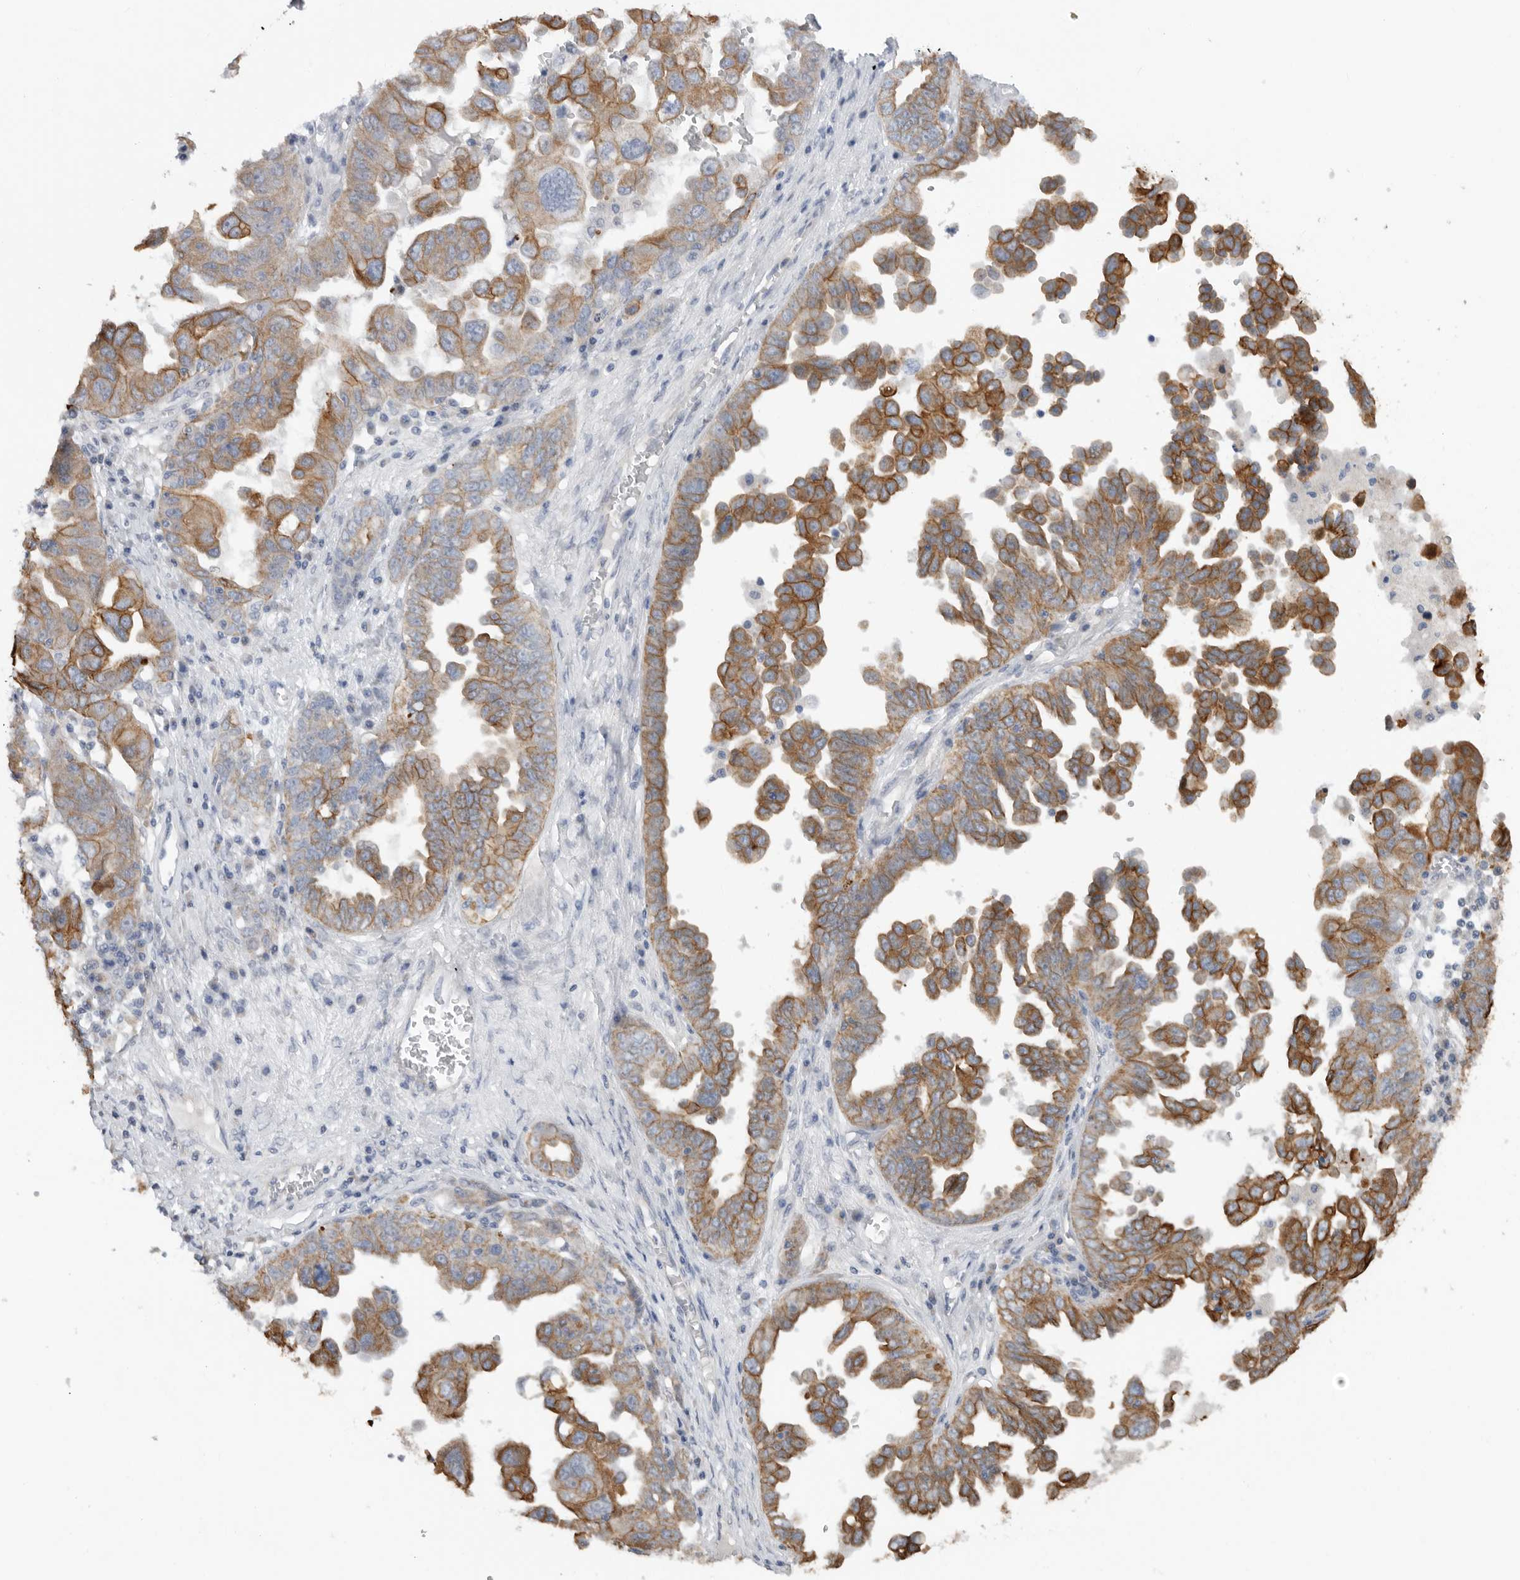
{"staining": {"intensity": "moderate", "quantity": ">75%", "location": "cytoplasmic/membranous"}, "tissue": "ovarian cancer", "cell_type": "Tumor cells", "image_type": "cancer", "snomed": [{"axis": "morphology", "description": "Carcinoma, endometroid"}, {"axis": "topography", "description": "Ovary"}], "caption": "Immunohistochemistry (DAB (3,3'-diaminobenzidine)) staining of ovarian cancer (endometroid carcinoma) shows moderate cytoplasmic/membranous protein expression in approximately >75% of tumor cells. (DAB (3,3'-diaminobenzidine) IHC, brown staining for protein, blue staining for nuclei).", "gene": "MTFR1L", "patient": {"sex": "female", "age": 62}}